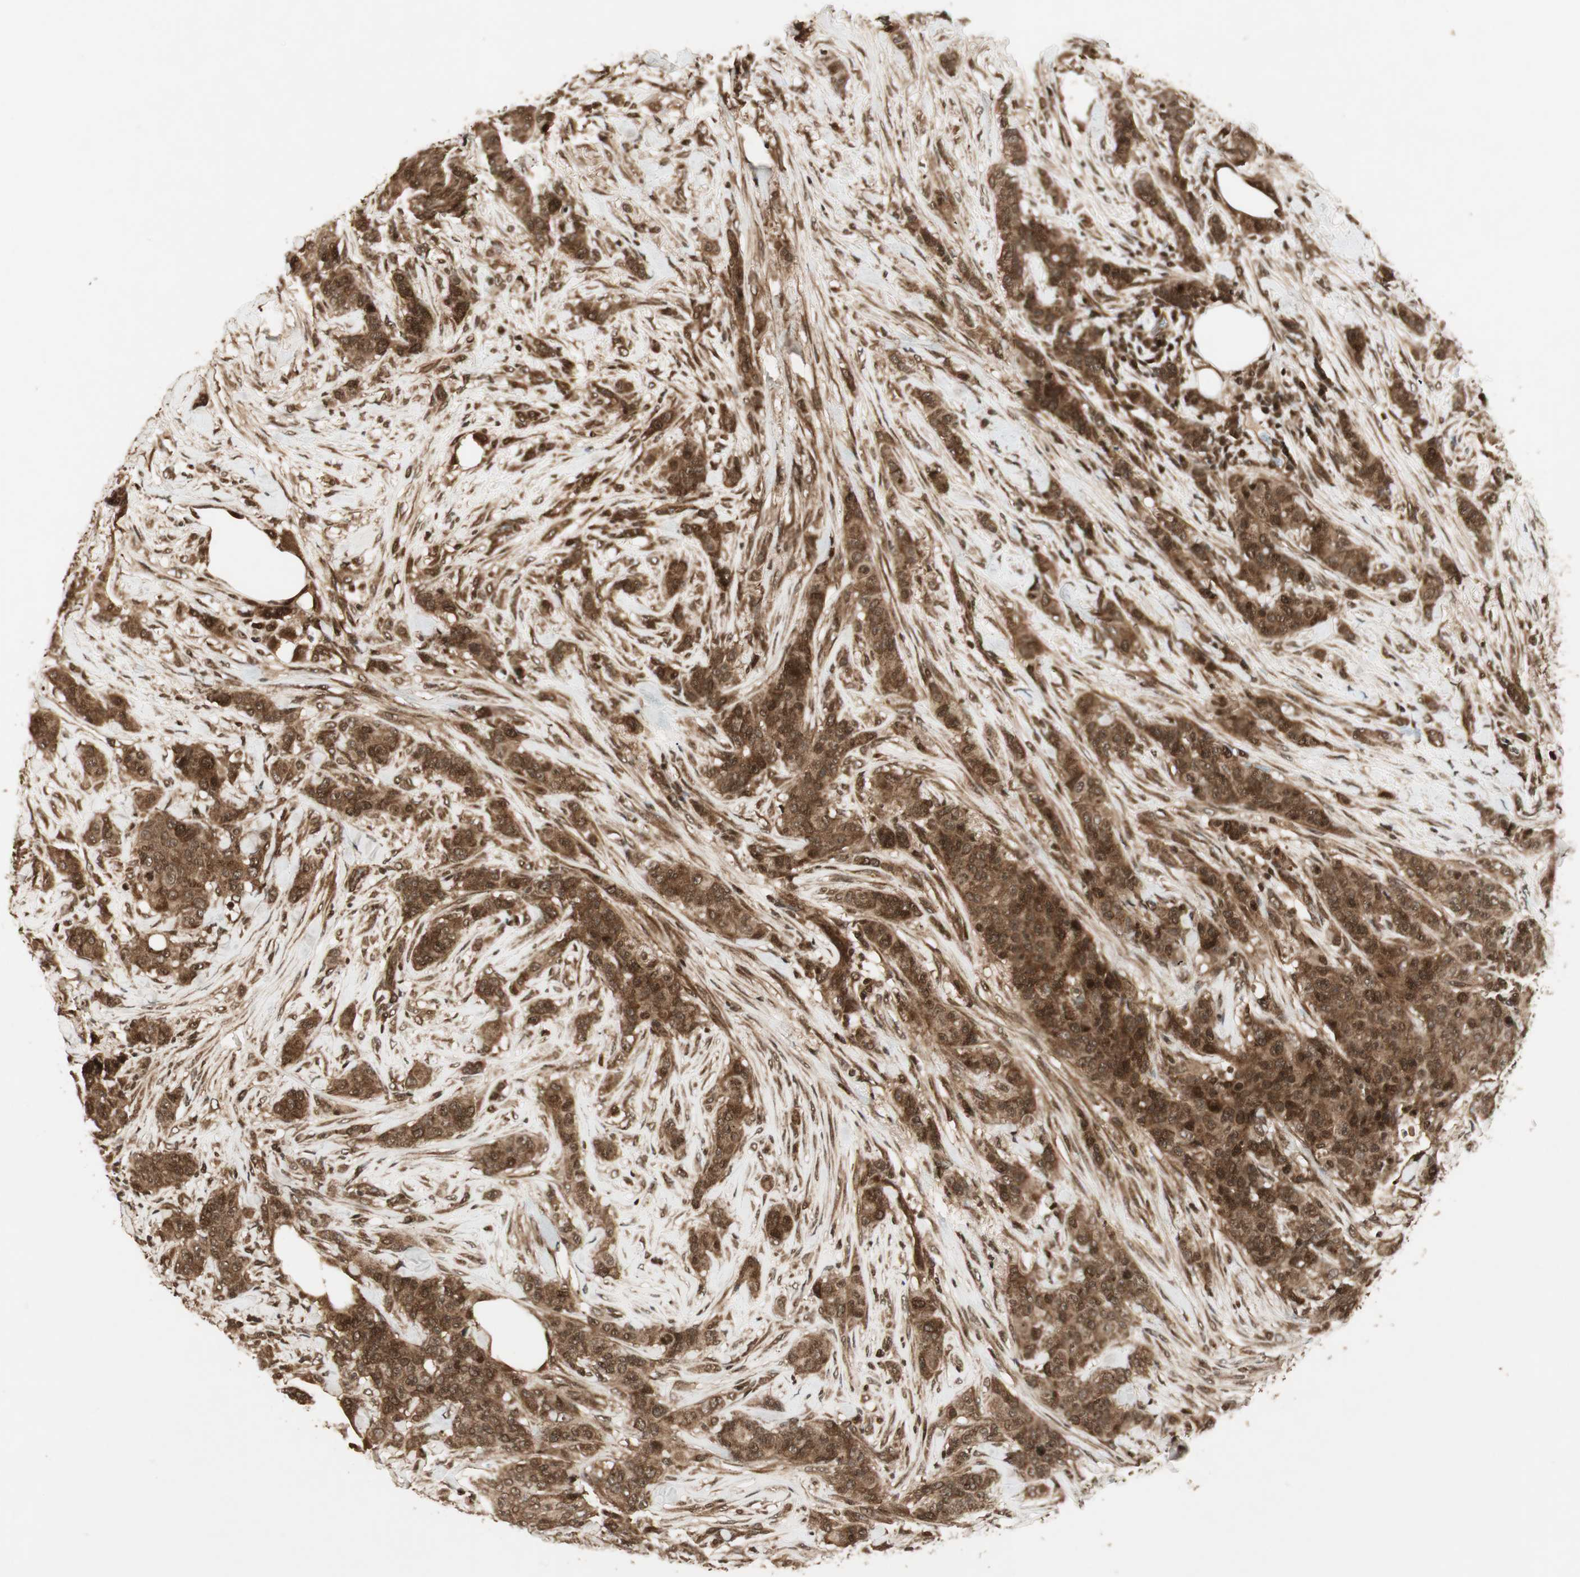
{"staining": {"intensity": "strong", "quantity": ">75%", "location": "cytoplasmic/membranous,nuclear"}, "tissue": "breast cancer", "cell_type": "Tumor cells", "image_type": "cancer", "snomed": [{"axis": "morphology", "description": "Duct carcinoma"}, {"axis": "topography", "description": "Breast"}], "caption": "Immunohistochemical staining of intraductal carcinoma (breast) shows strong cytoplasmic/membranous and nuclear protein staining in about >75% of tumor cells.", "gene": "RPA3", "patient": {"sex": "female", "age": 40}}